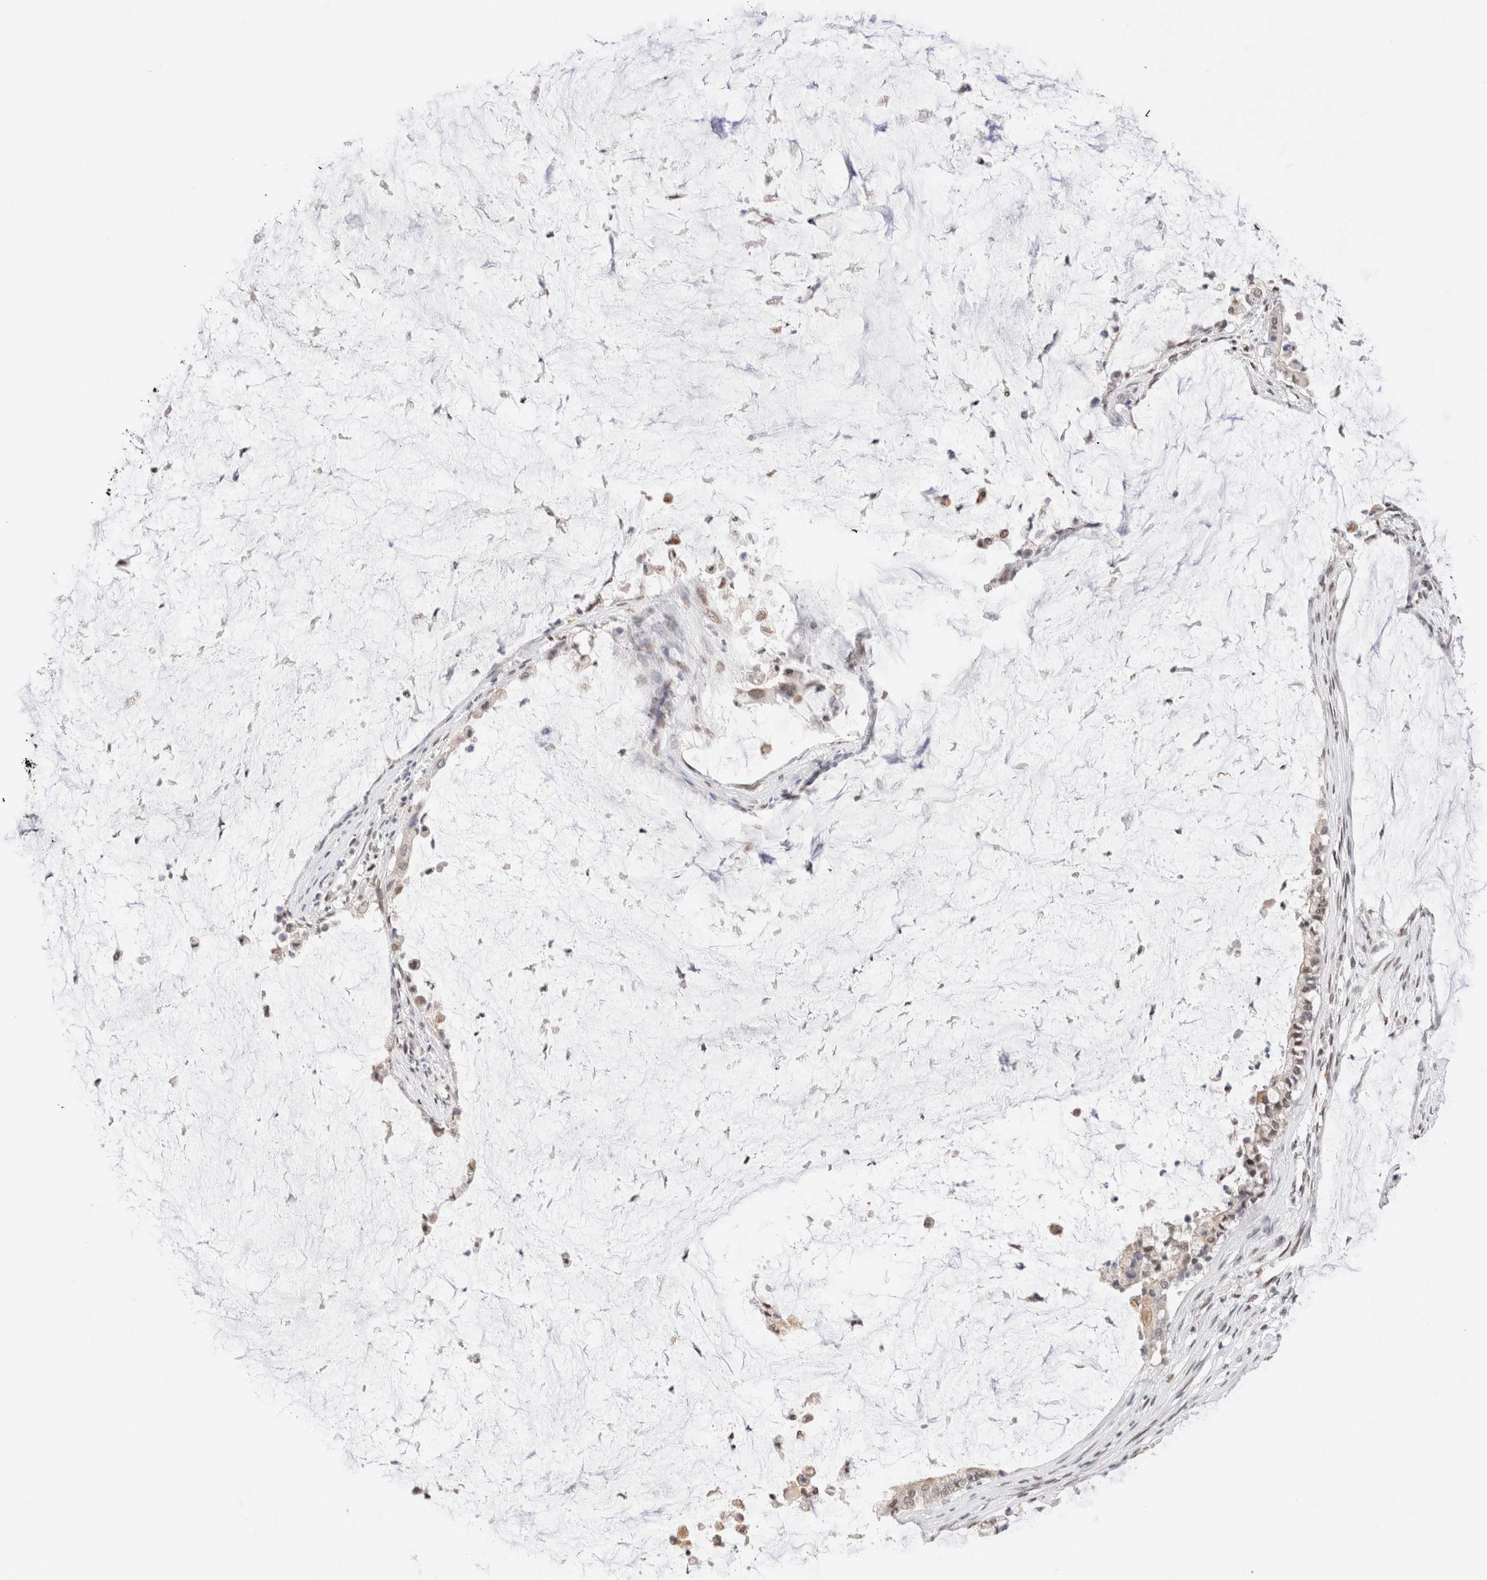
{"staining": {"intensity": "weak", "quantity": "25%-75%", "location": "nuclear"}, "tissue": "pancreatic cancer", "cell_type": "Tumor cells", "image_type": "cancer", "snomed": [{"axis": "morphology", "description": "Adenocarcinoma, NOS"}, {"axis": "topography", "description": "Pancreas"}], "caption": "Human pancreatic cancer stained for a protein (brown) displays weak nuclear positive expression in about 25%-75% of tumor cells.", "gene": "SUPT3H", "patient": {"sex": "male", "age": 41}}